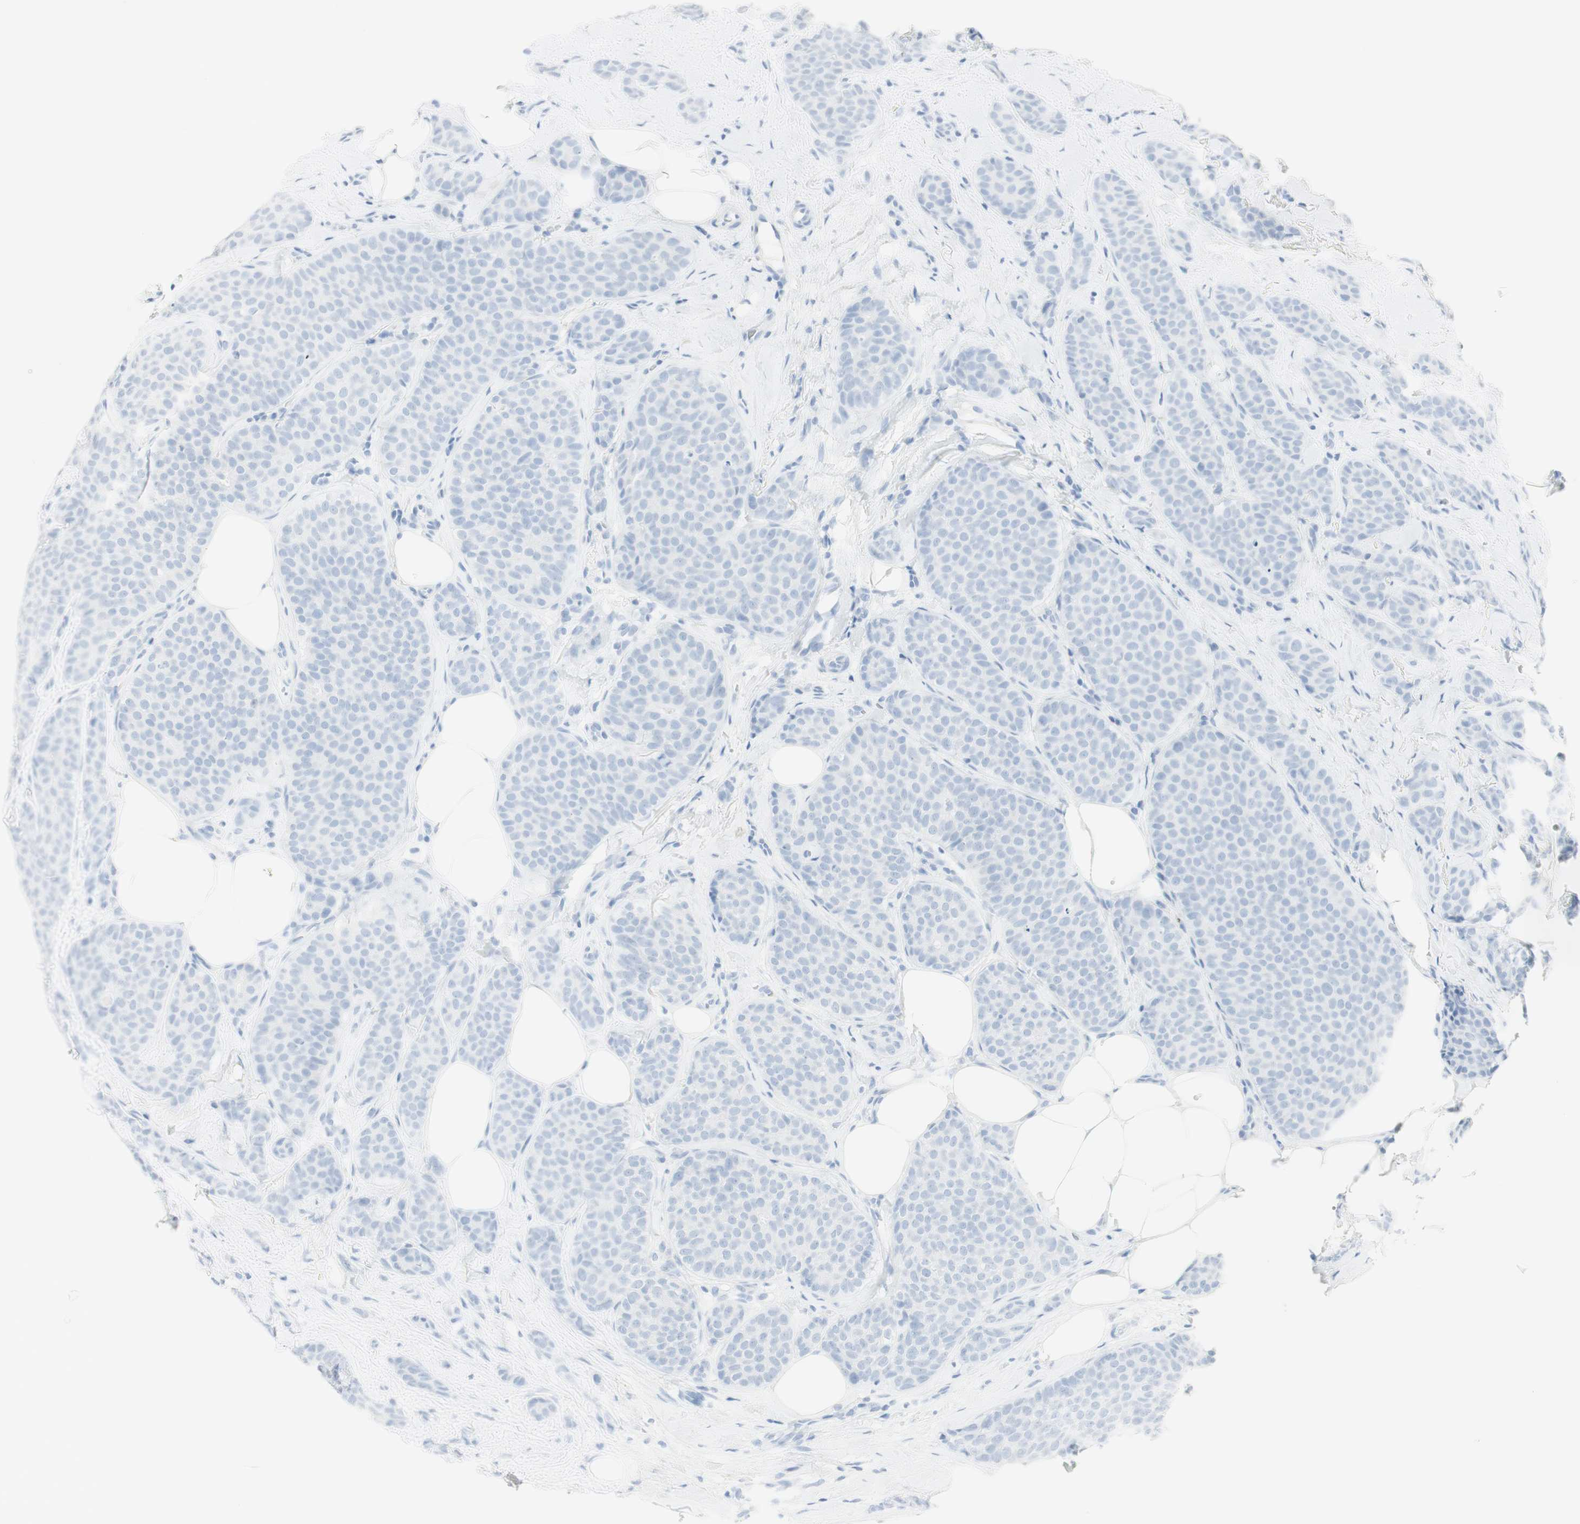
{"staining": {"intensity": "negative", "quantity": "none", "location": "none"}, "tissue": "breast cancer", "cell_type": "Tumor cells", "image_type": "cancer", "snomed": [{"axis": "morphology", "description": "Lobular carcinoma"}, {"axis": "topography", "description": "Skin"}, {"axis": "topography", "description": "Breast"}], "caption": "Tumor cells show no significant protein expression in breast lobular carcinoma.", "gene": "NAPSA", "patient": {"sex": "female", "age": 46}}